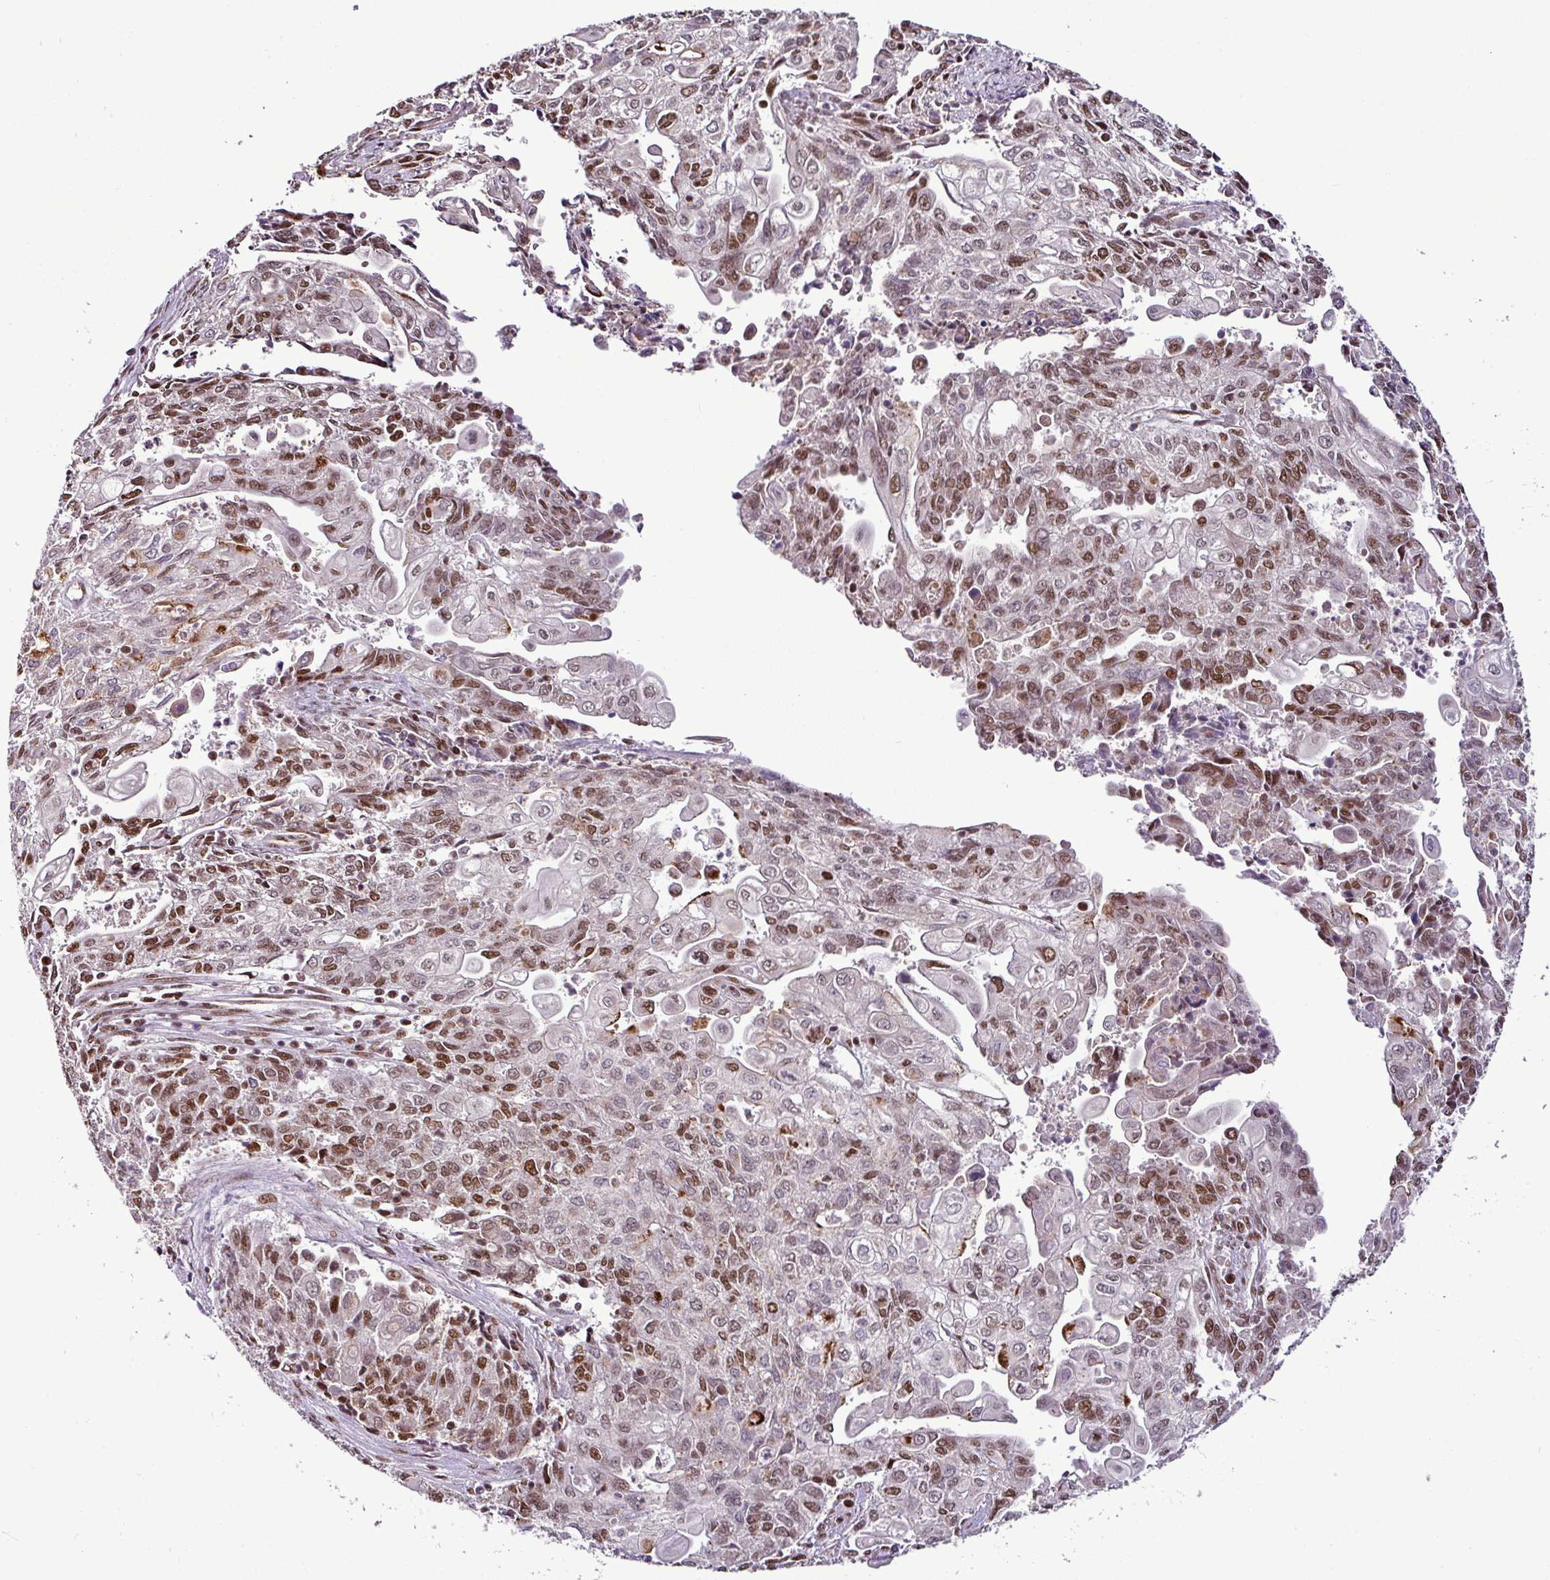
{"staining": {"intensity": "moderate", "quantity": "25%-75%", "location": "nuclear"}, "tissue": "endometrial cancer", "cell_type": "Tumor cells", "image_type": "cancer", "snomed": [{"axis": "morphology", "description": "Adenocarcinoma, NOS"}, {"axis": "topography", "description": "Endometrium"}], "caption": "Tumor cells demonstrate moderate nuclear staining in about 25%-75% of cells in endometrial adenocarcinoma.", "gene": "PGAP4", "patient": {"sex": "female", "age": 54}}